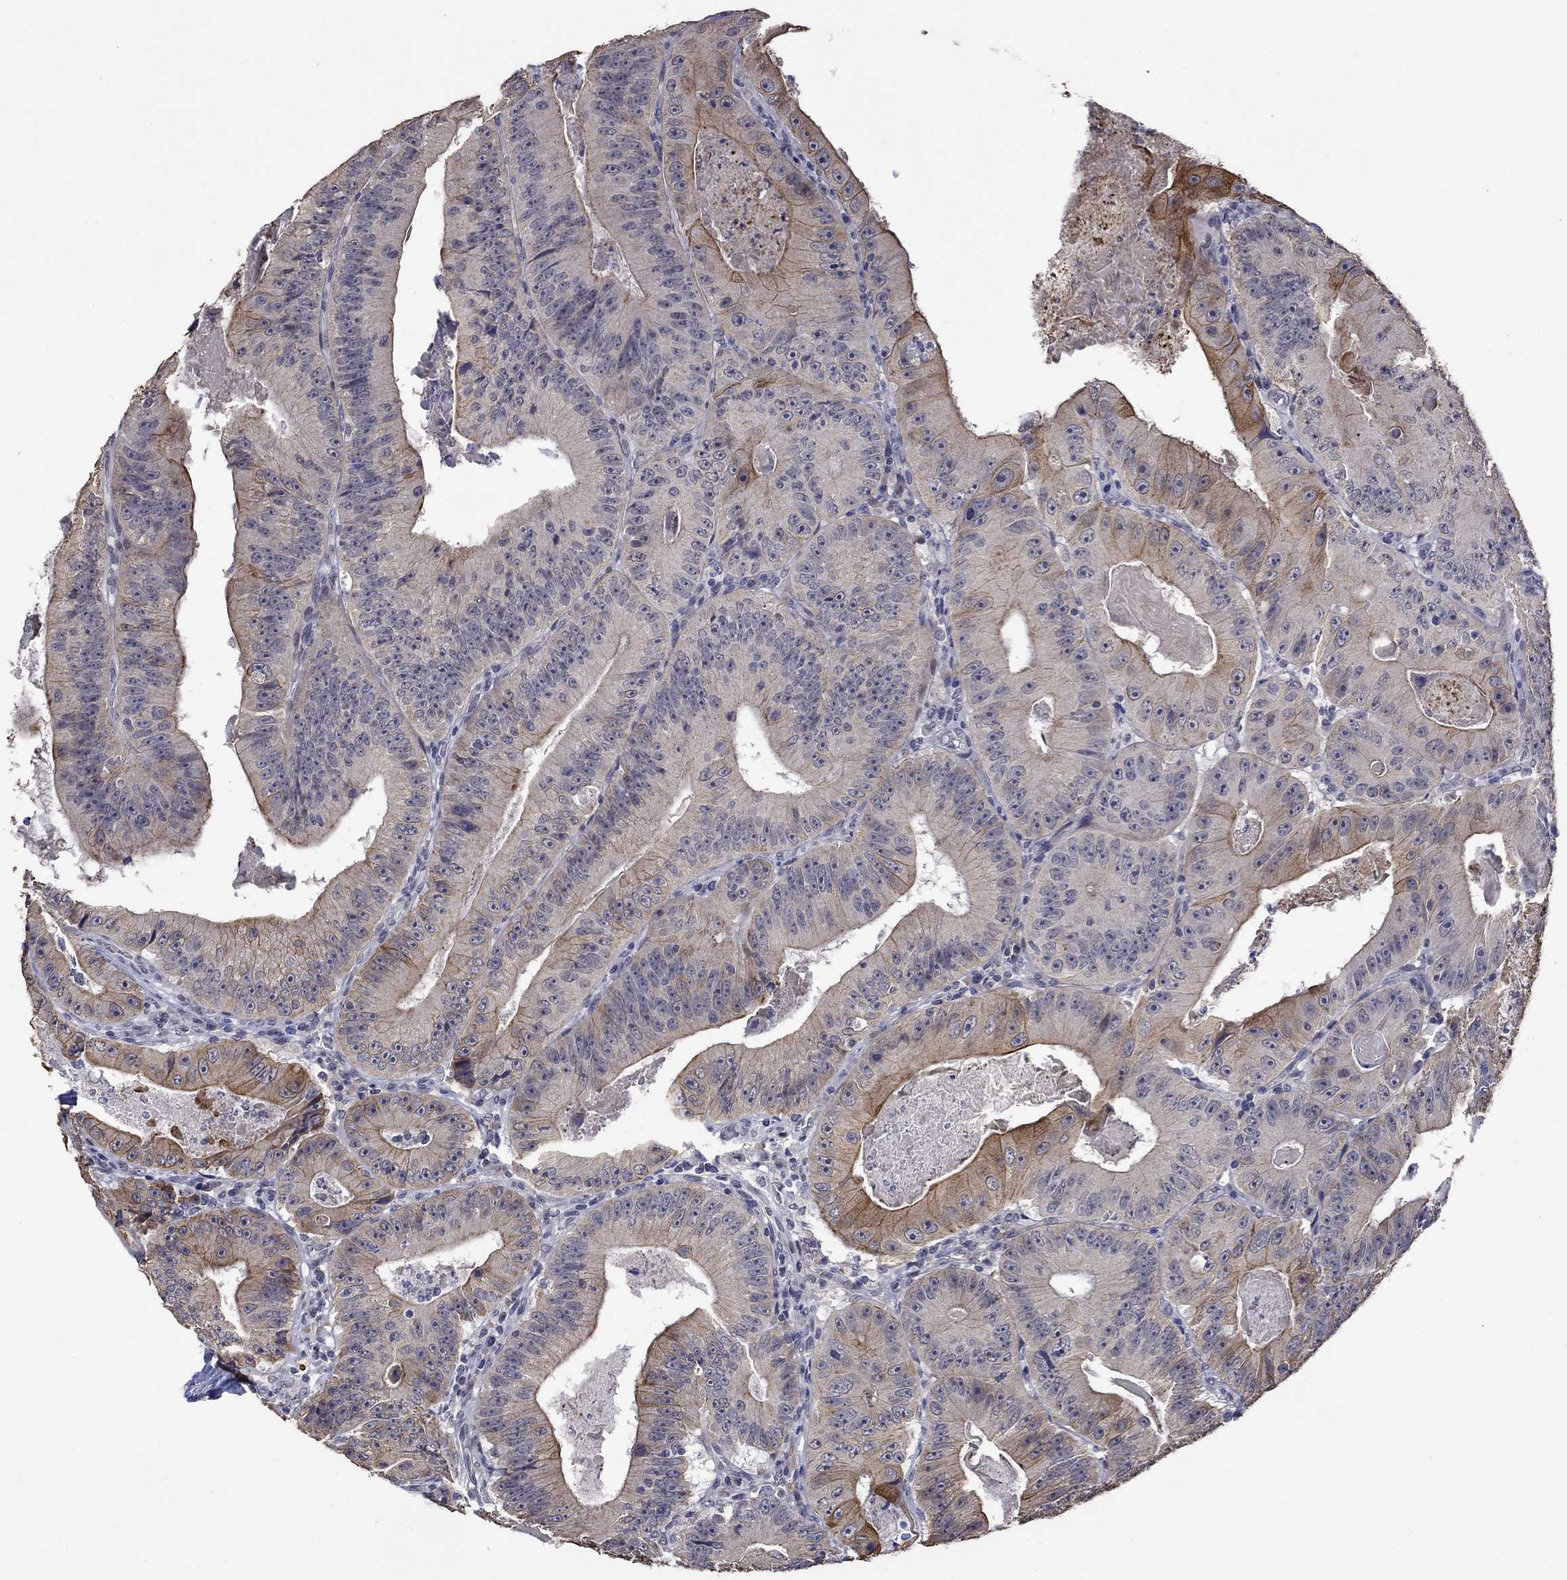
{"staining": {"intensity": "strong", "quantity": "<25%", "location": "cytoplasmic/membranous"}, "tissue": "colorectal cancer", "cell_type": "Tumor cells", "image_type": "cancer", "snomed": [{"axis": "morphology", "description": "Adenocarcinoma, NOS"}, {"axis": "topography", "description": "Colon"}], "caption": "A photomicrograph of human colorectal cancer (adenocarcinoma) stained for a protein demonstrates strong cytoplasmic/membranous brown staining in tumor cells.", "gene": "DDX3Y", "patient": {"sex": "female", "age": 86}}